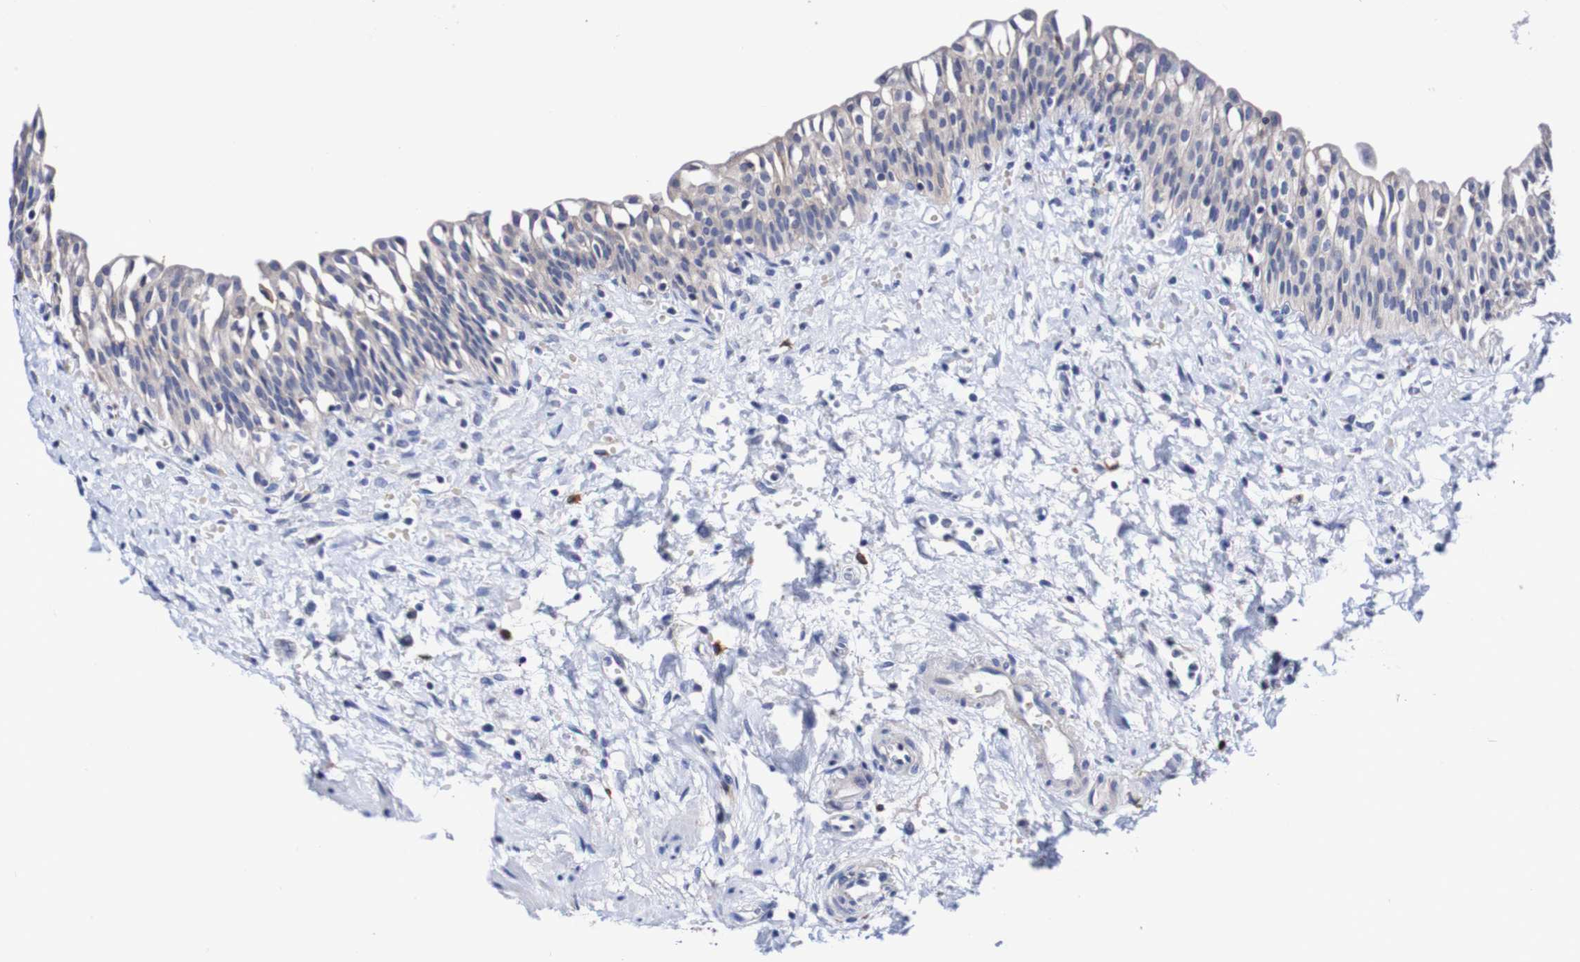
{"staining": {"intensity": "negative", "quantity": "none", "location": "none"}, "tissue": "urinary bladder", "cell_type": "Urothelial cells", "image_type": "normal", "snomed": [{"axis": "morphology", "description": "Normal tissue, NOS"}, {"axis": "topography", "description": "Urinary bladder"}], "caption": "Protein analysis of benign urinary bladder reveals no significant positivity in urothelial cells.", "gene": "SEZ6", "patient": {"sex": "male", "age": 55}}